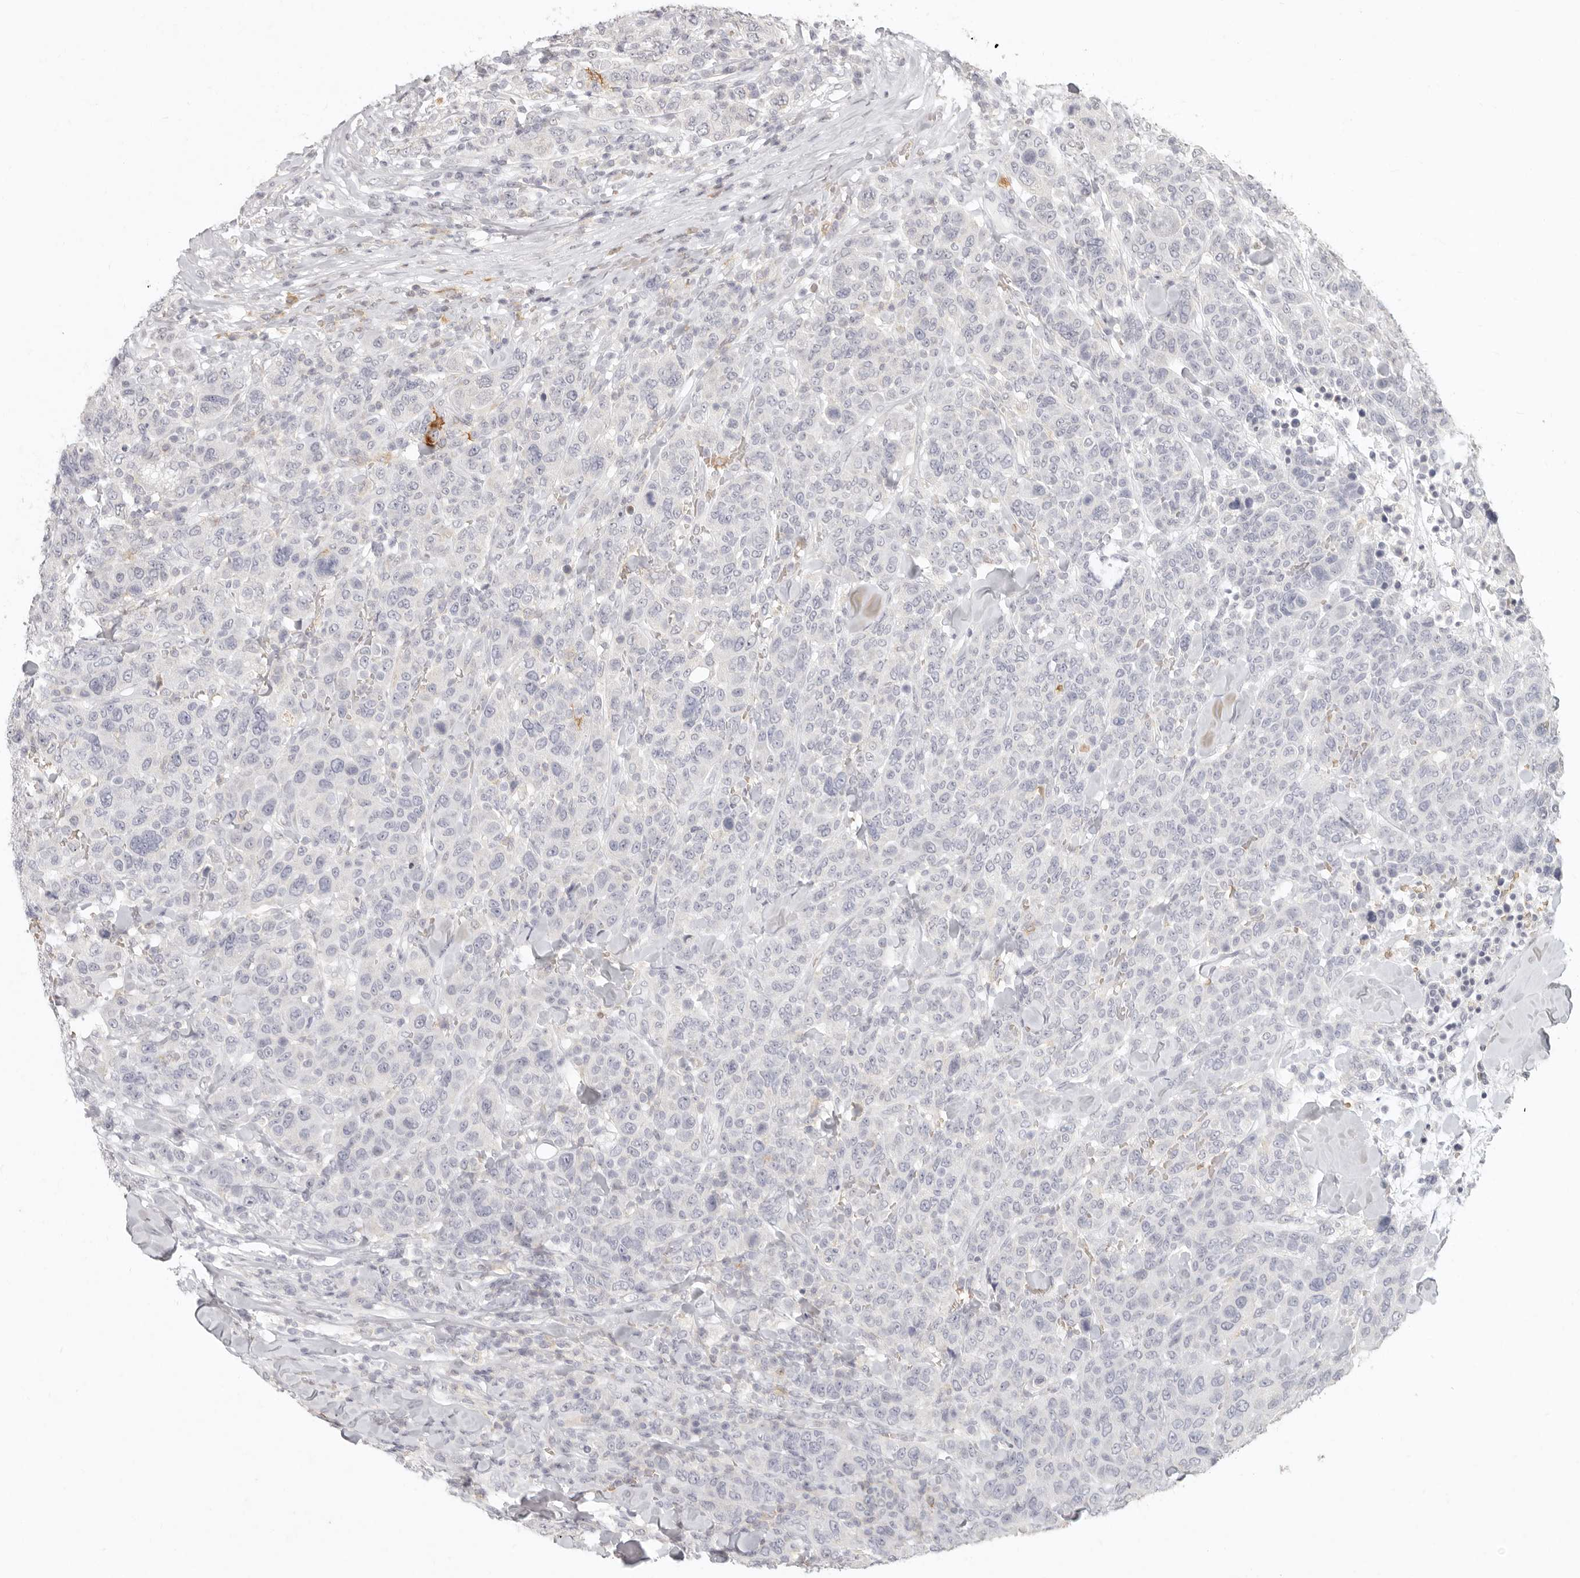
{"staining": {"intensity": "negative", "quantity": "none", "location": "none"}, "tissue": "breast cancer", "cell_type": "Tumor cells", "image_type": "cancer", "snomed": [{"axis": "morphology", "description": "Duct carcinoma"}, {"axis": "topography", "description": "Breast"}], "caption": "Immunohistochemistry micrograph of human intraductal carcinoma (breast) stained for a protein (brown), which displays no positivity in tumor cells.", "gene": "NIBAN1", "patient": {"sex": "female", "age": 37}}